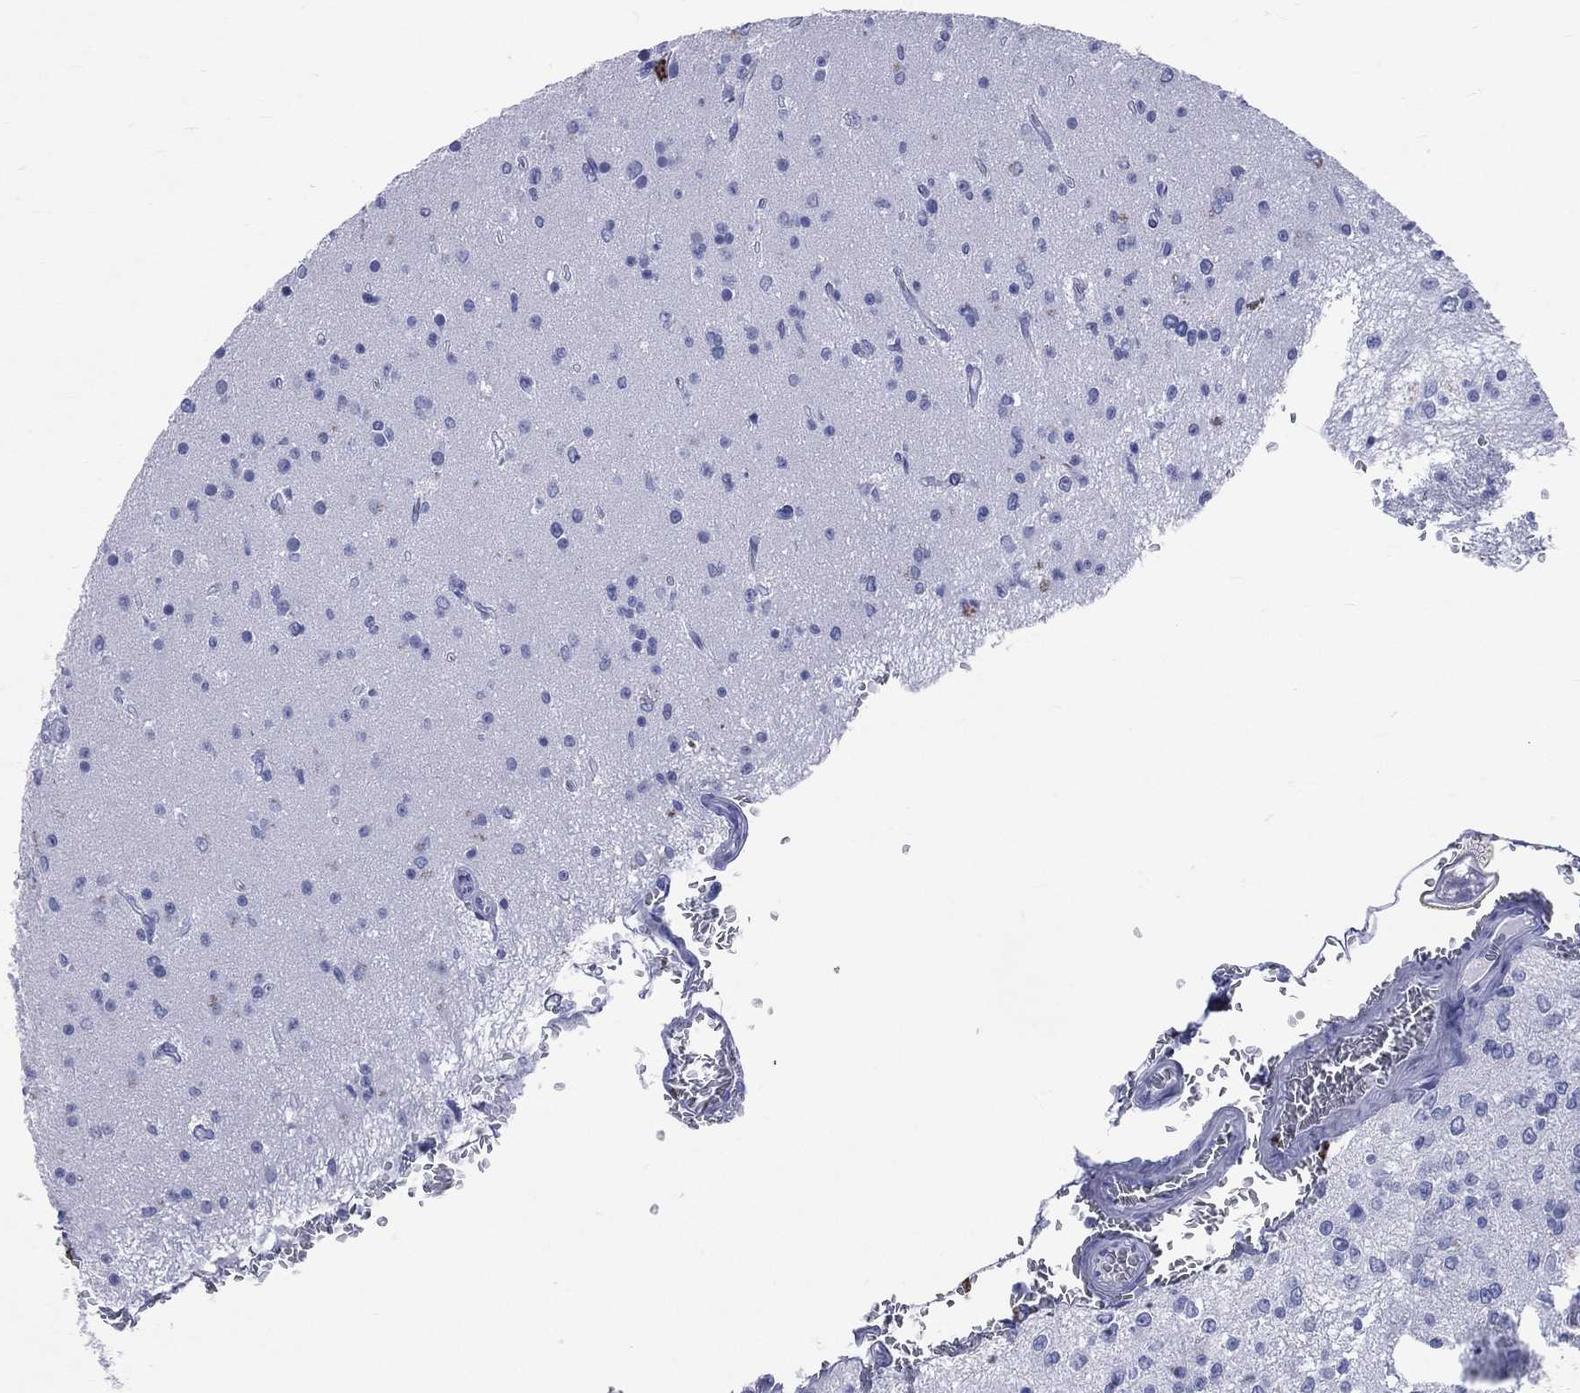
{"staining": {"intensity": "negative", "quantity": "none", "location": "none"}, "tissue": "glioma", "cell_type": "Tumor cells", "image_type": "cancer", "snomed": [{"axis": "morphology", "description": "Glioma, malignant, Low grade"}, {"axis": "topography", "description": "Brain"}], "caption": "Immunohistochemistry image of malignant glioma (low-grade) stained for a protein (brown), which displays no expression in tumor cells.", "gene": "PGLYRP1", "patient": {"sex": "female", "age": 45}}